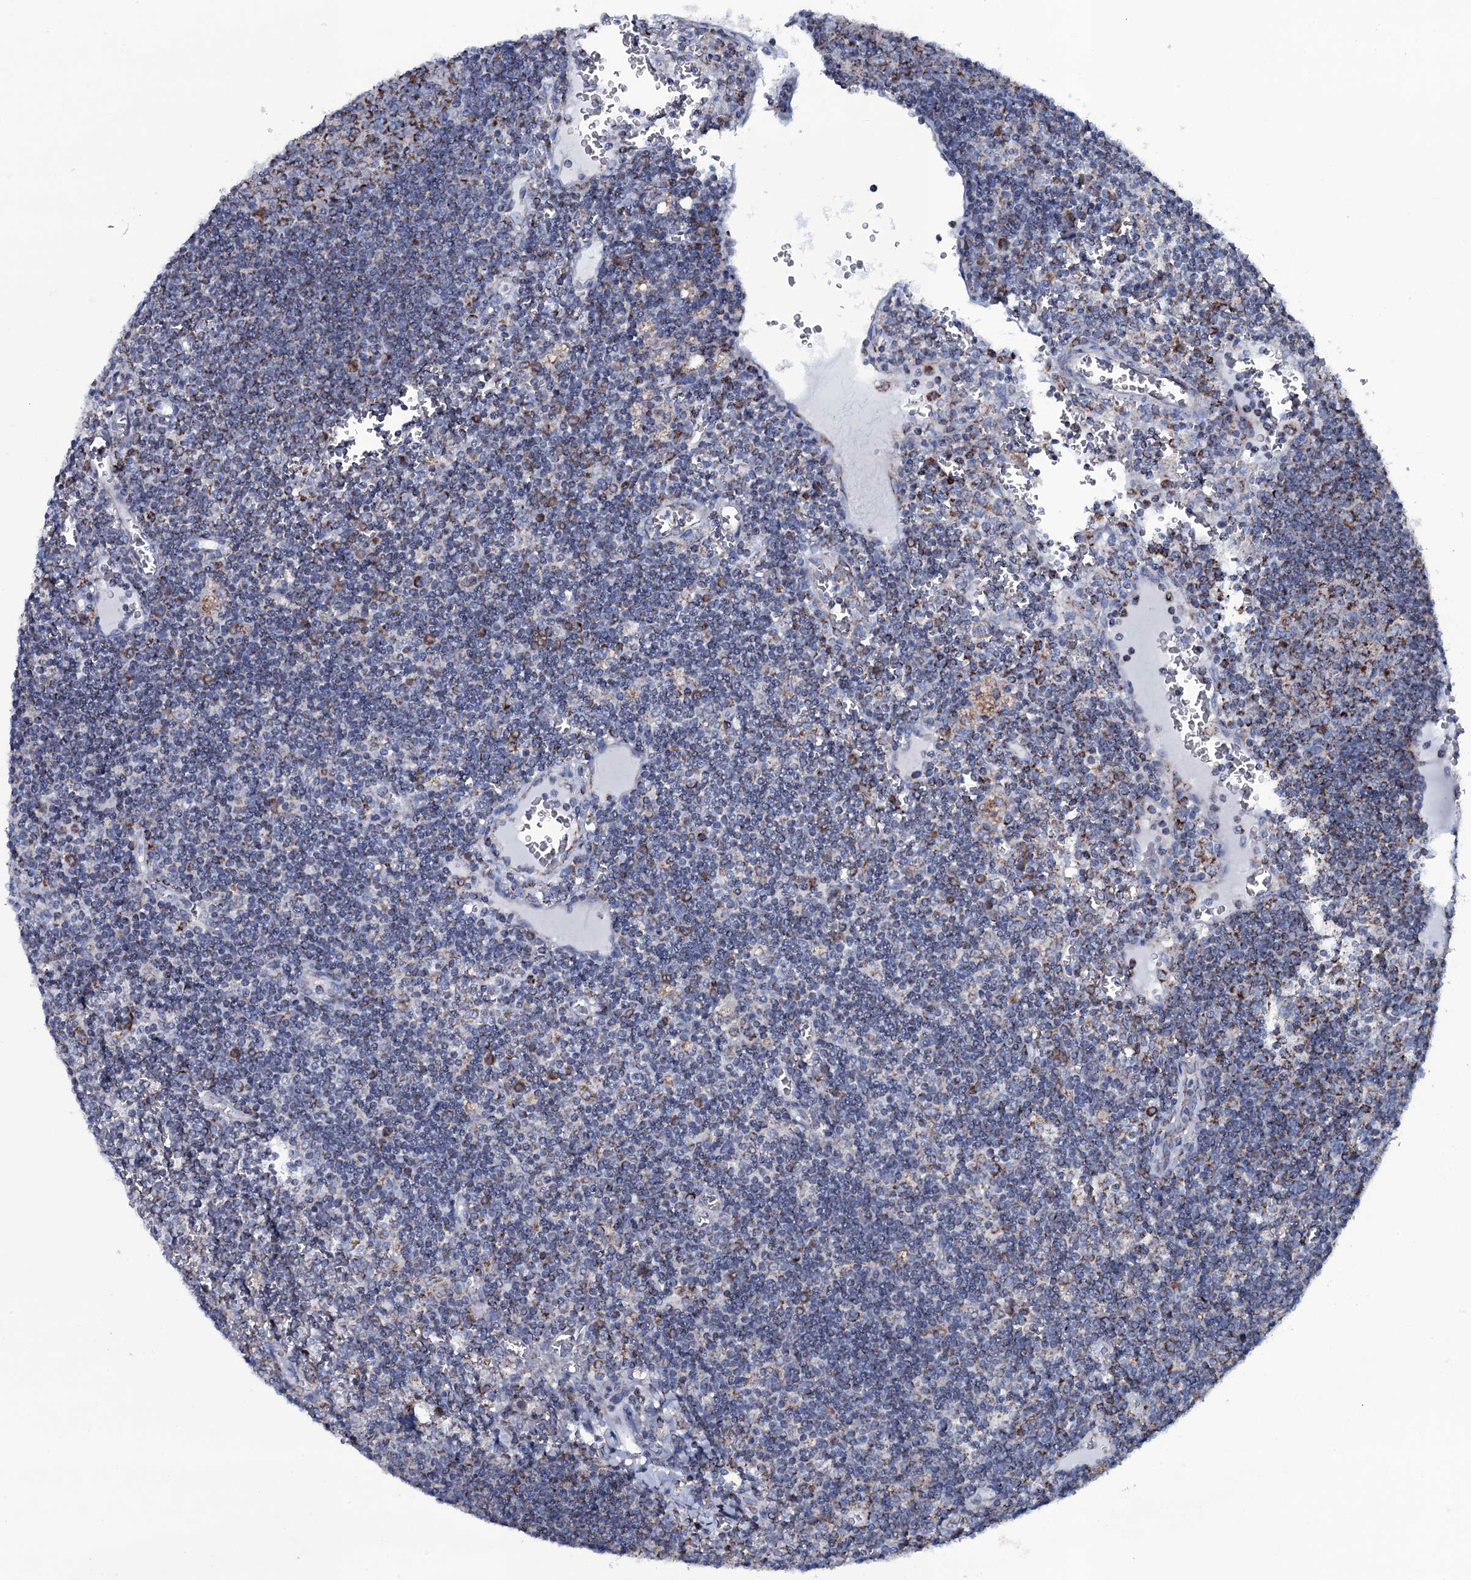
{"staining": {"intensity": "strong", "quantity": ">75%", "location": "cytoplasmic/membranous"}, "tissue": "lymph node", "cell_type": "Germinal center cells", "image_type": "normal", "snomed": [{"axis": "morphology", "description": "Normal tissue, NOS"}, {"axis": "topography", "description": "Lymph node"}], "caption": "Germinal center cells exhibit high levels of strong cytoplasmic/membranous positivity in about >75% of cells in benign lymph node. (Stains: DAB (3,3'-diaminobenzidine) in brown, nuclei in blue, Microscopy: brightfield microscopy at high magnification).", "gene": "MRPS35", "patient": {"sex": "female", "age": 73}}